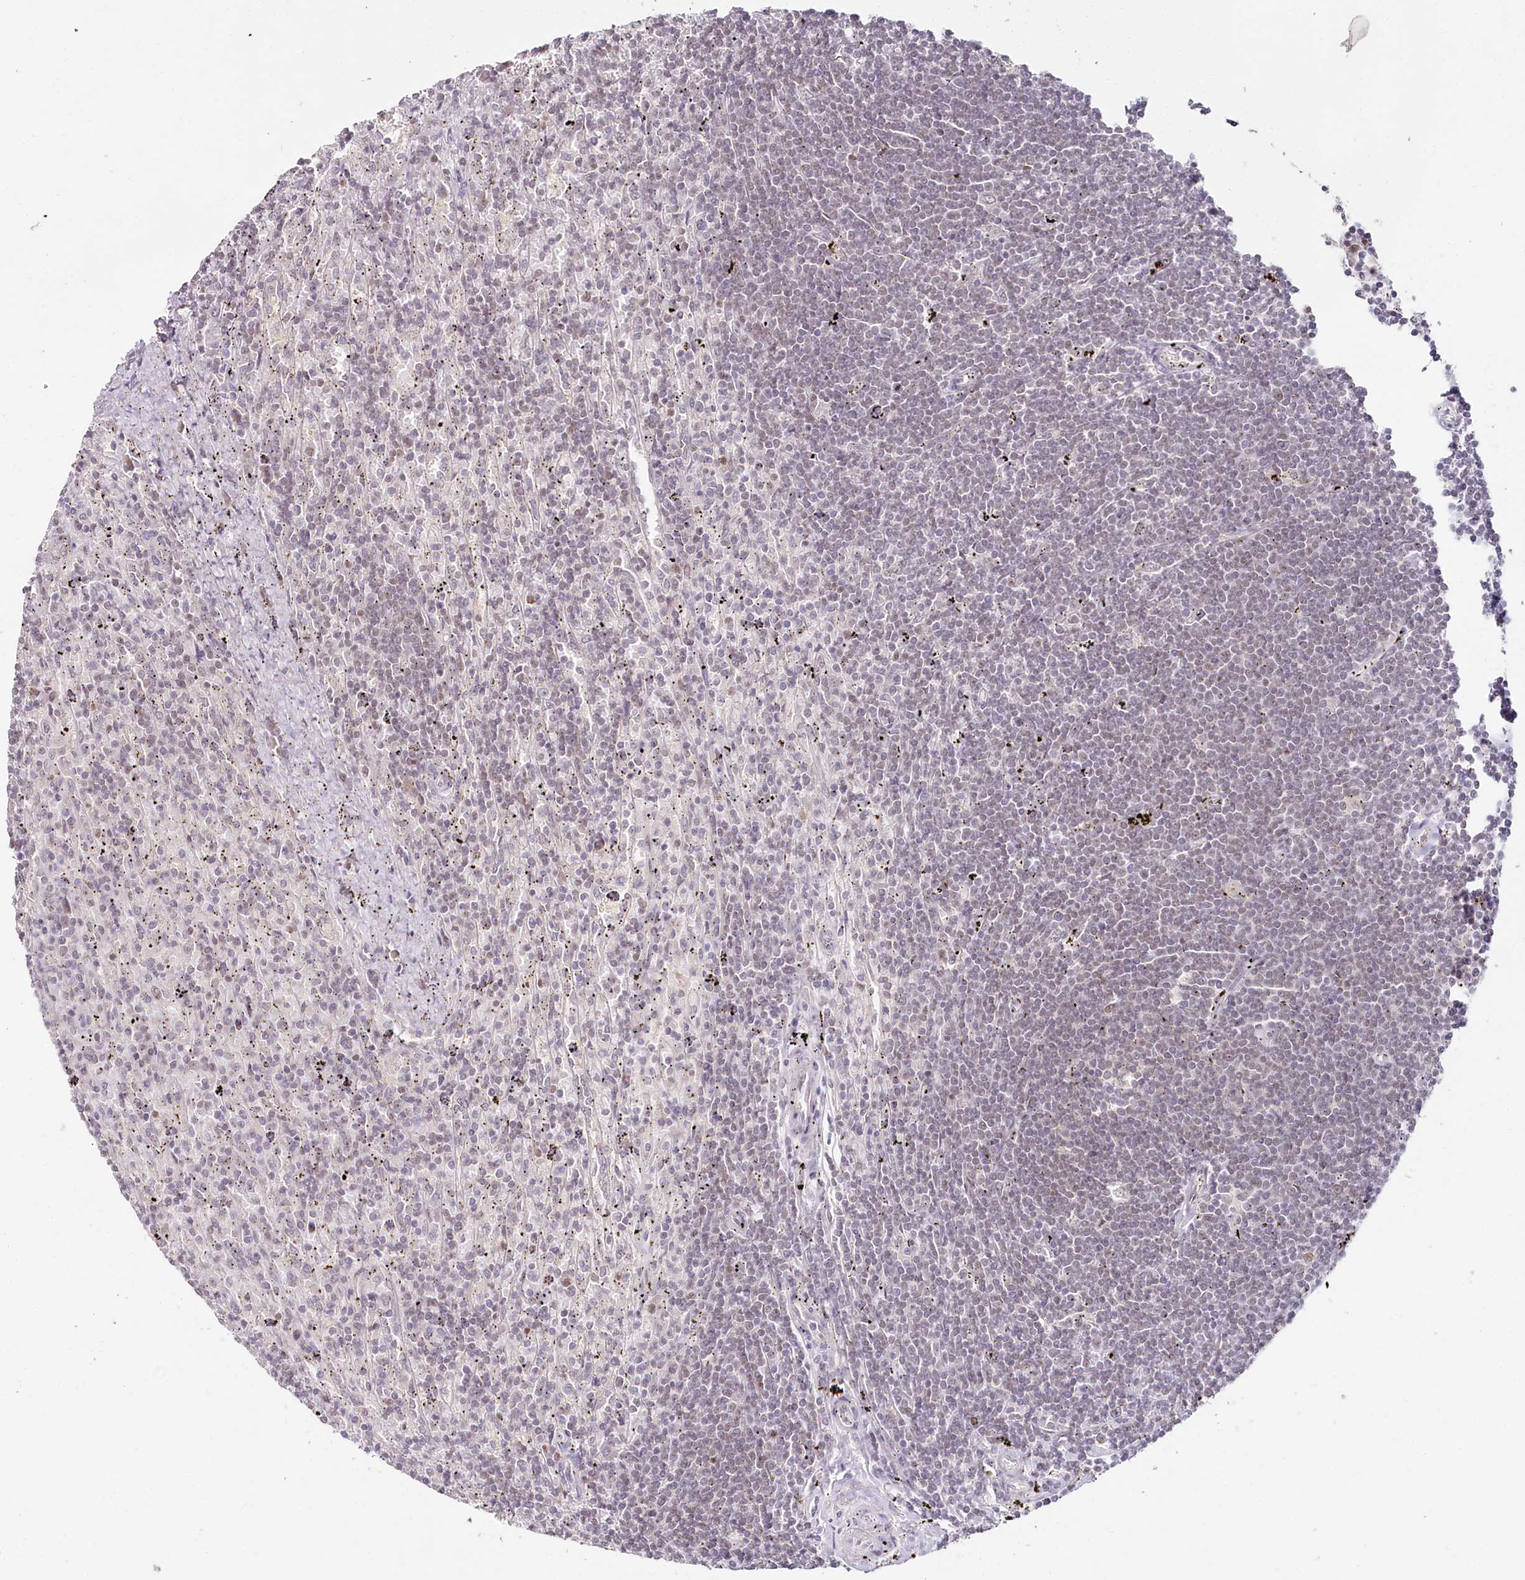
{"staining": {"intensity": "weak", "quantity": "25%-75%", "location": "nuclear"}, "tissue": "lymphoma", "cell_type": "Tumor cells", "image_type": "cancer", "snomed": [{"axis": "morphology", "description": "Malignant lymphoma, non-Hodgkin's type, Low grade"}, {"axis": "topography", "description": "Spleen"}], "caption": "Protein expression analysis of lymphoma demonstrates weak nuclear positivity in about 25%-75% of tumor cells.", "gene": "HPD", "patient": {"sex": "male", "age": 76}}